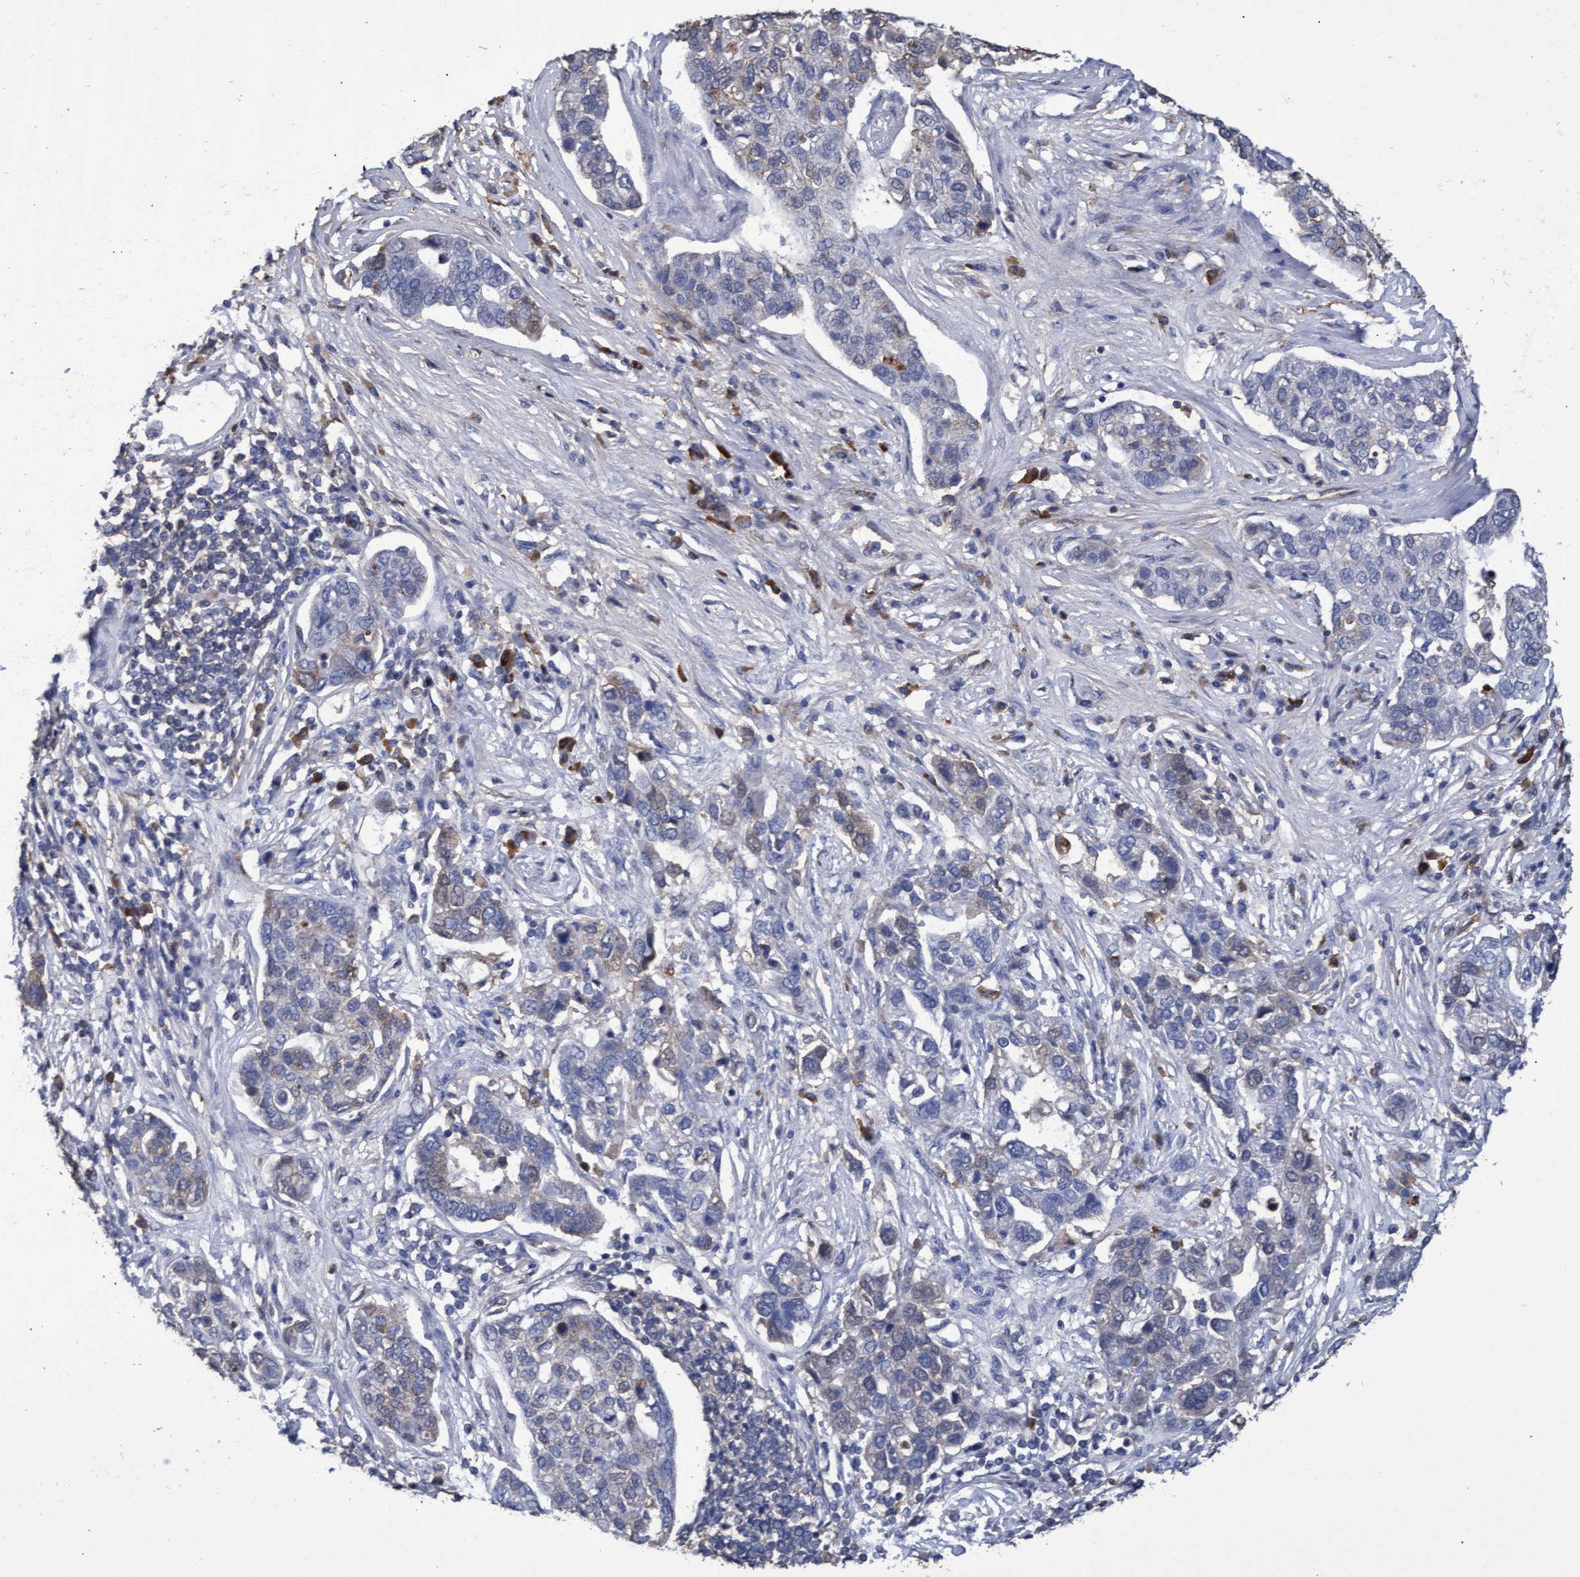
{"staining": {"intensity": "weak", "quantity": "<25%", "location": "cytoplasmic/membranous"}, "tissue": "pancreatic cancer", "cell_type": "Tumor cells", "image_type": "cancer", "snomed": [{"axis": "morphology", "description": "Adenocarcinoma, NOS"}, {"axis": "topography", "description": "Pancreas"}], "caption": "Photomicrograph shows no significant protein staining in tumor cells of pancreatic cancer (adenocarcinoma). (Immunohistochemistry, brightfield microscopy, high magnification).", "gene": "GPR39", "patient": {"sex": "female", "age": 61}}